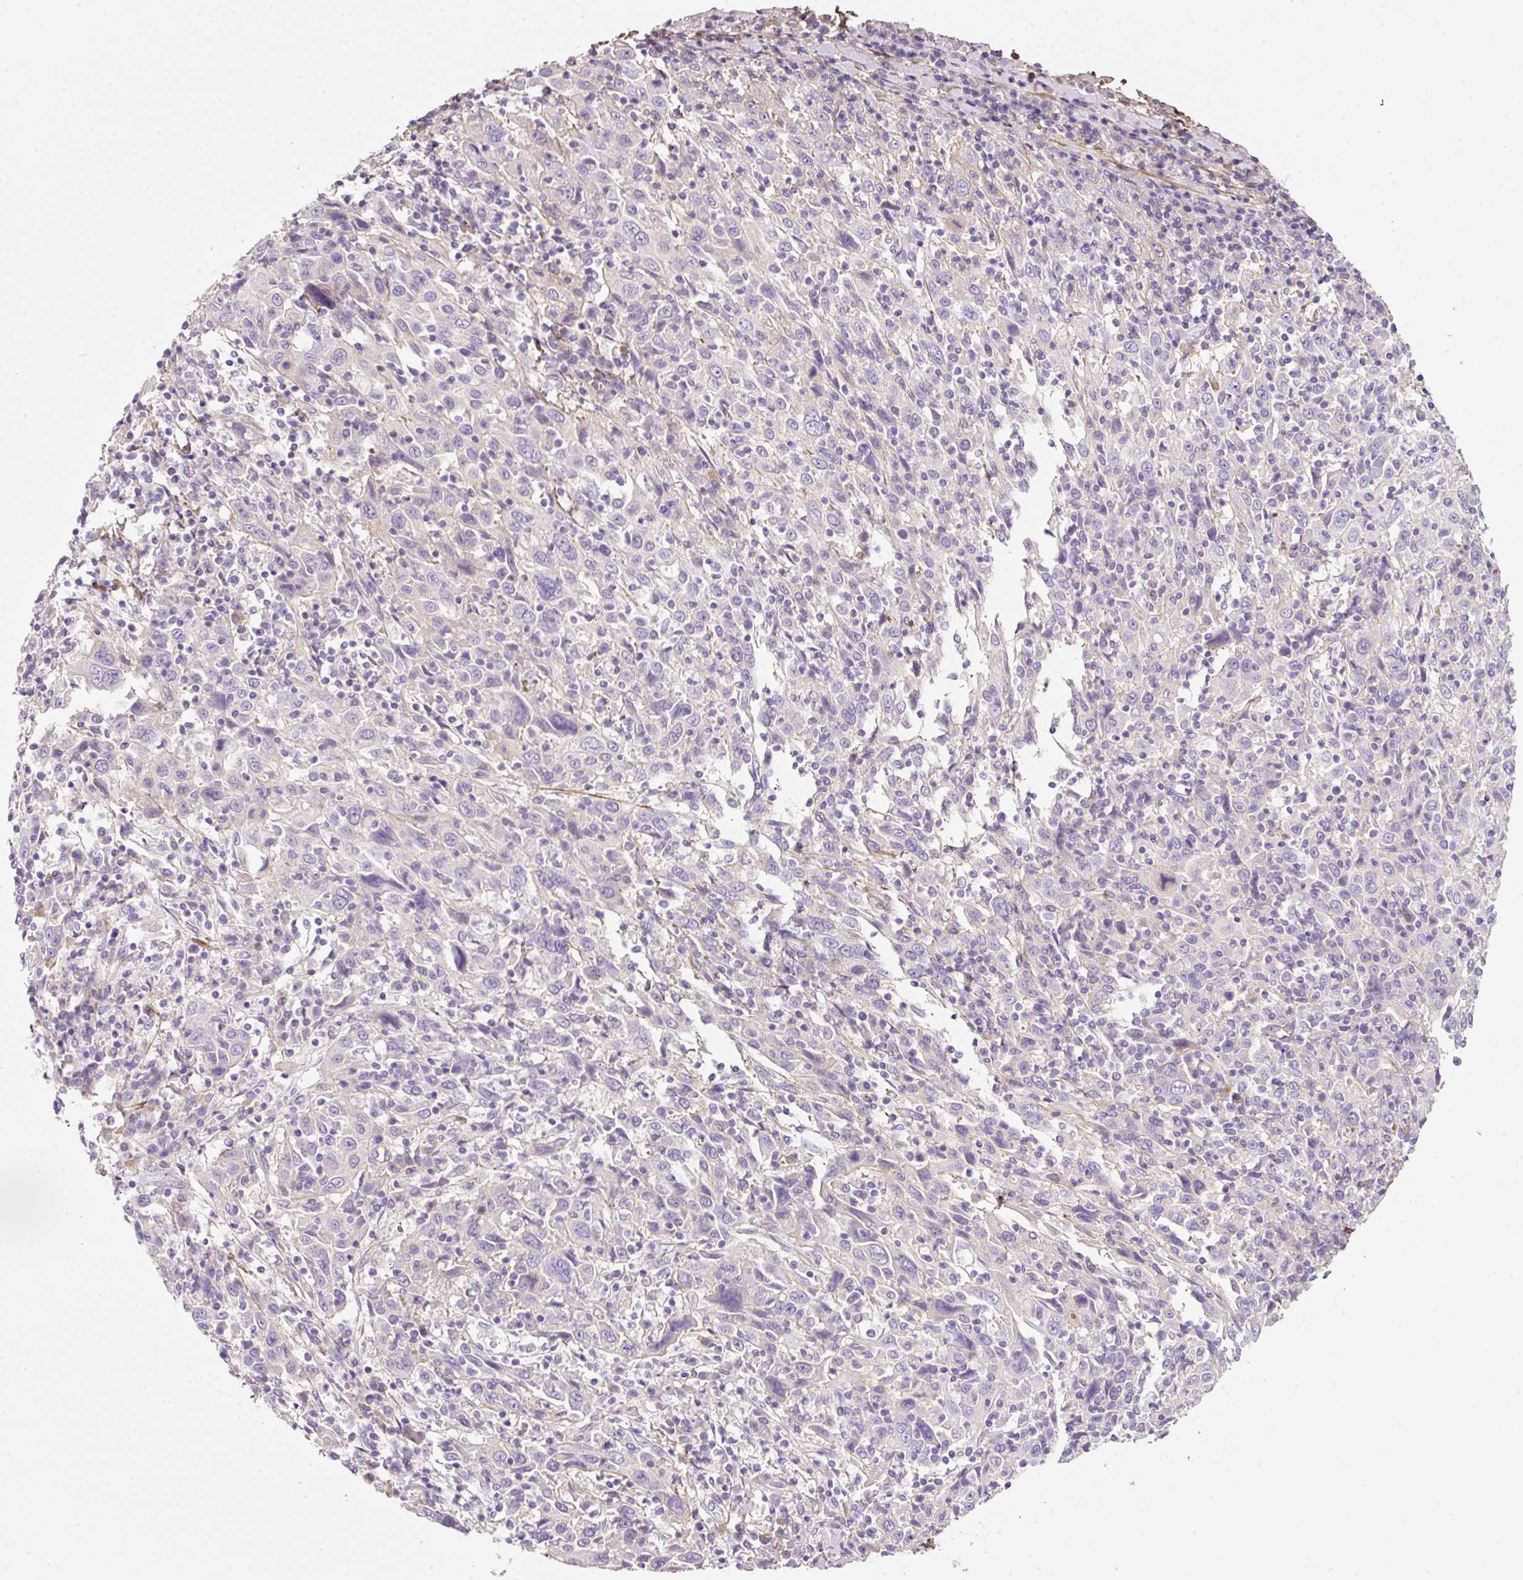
{"staining": {"intensity": "negative", "quantity": "none", "location": "none"}, "tissue": "cervical cancer", "cell_type": "Tumor cells", "image_type": "cancer", "snomed": [{"axis": "morphology", "description": "Squamous cell carcinoma, NOS"}, {"axis": "topography", "description": "Cervix"}], "caption": "IHC of squamous cell carcinoma (cervical) demonstrates no positivity in tumor cells. Nuclei are stained in blue.", "gene": "SOS2", "patient": {"sex": "female", "age": 46}}